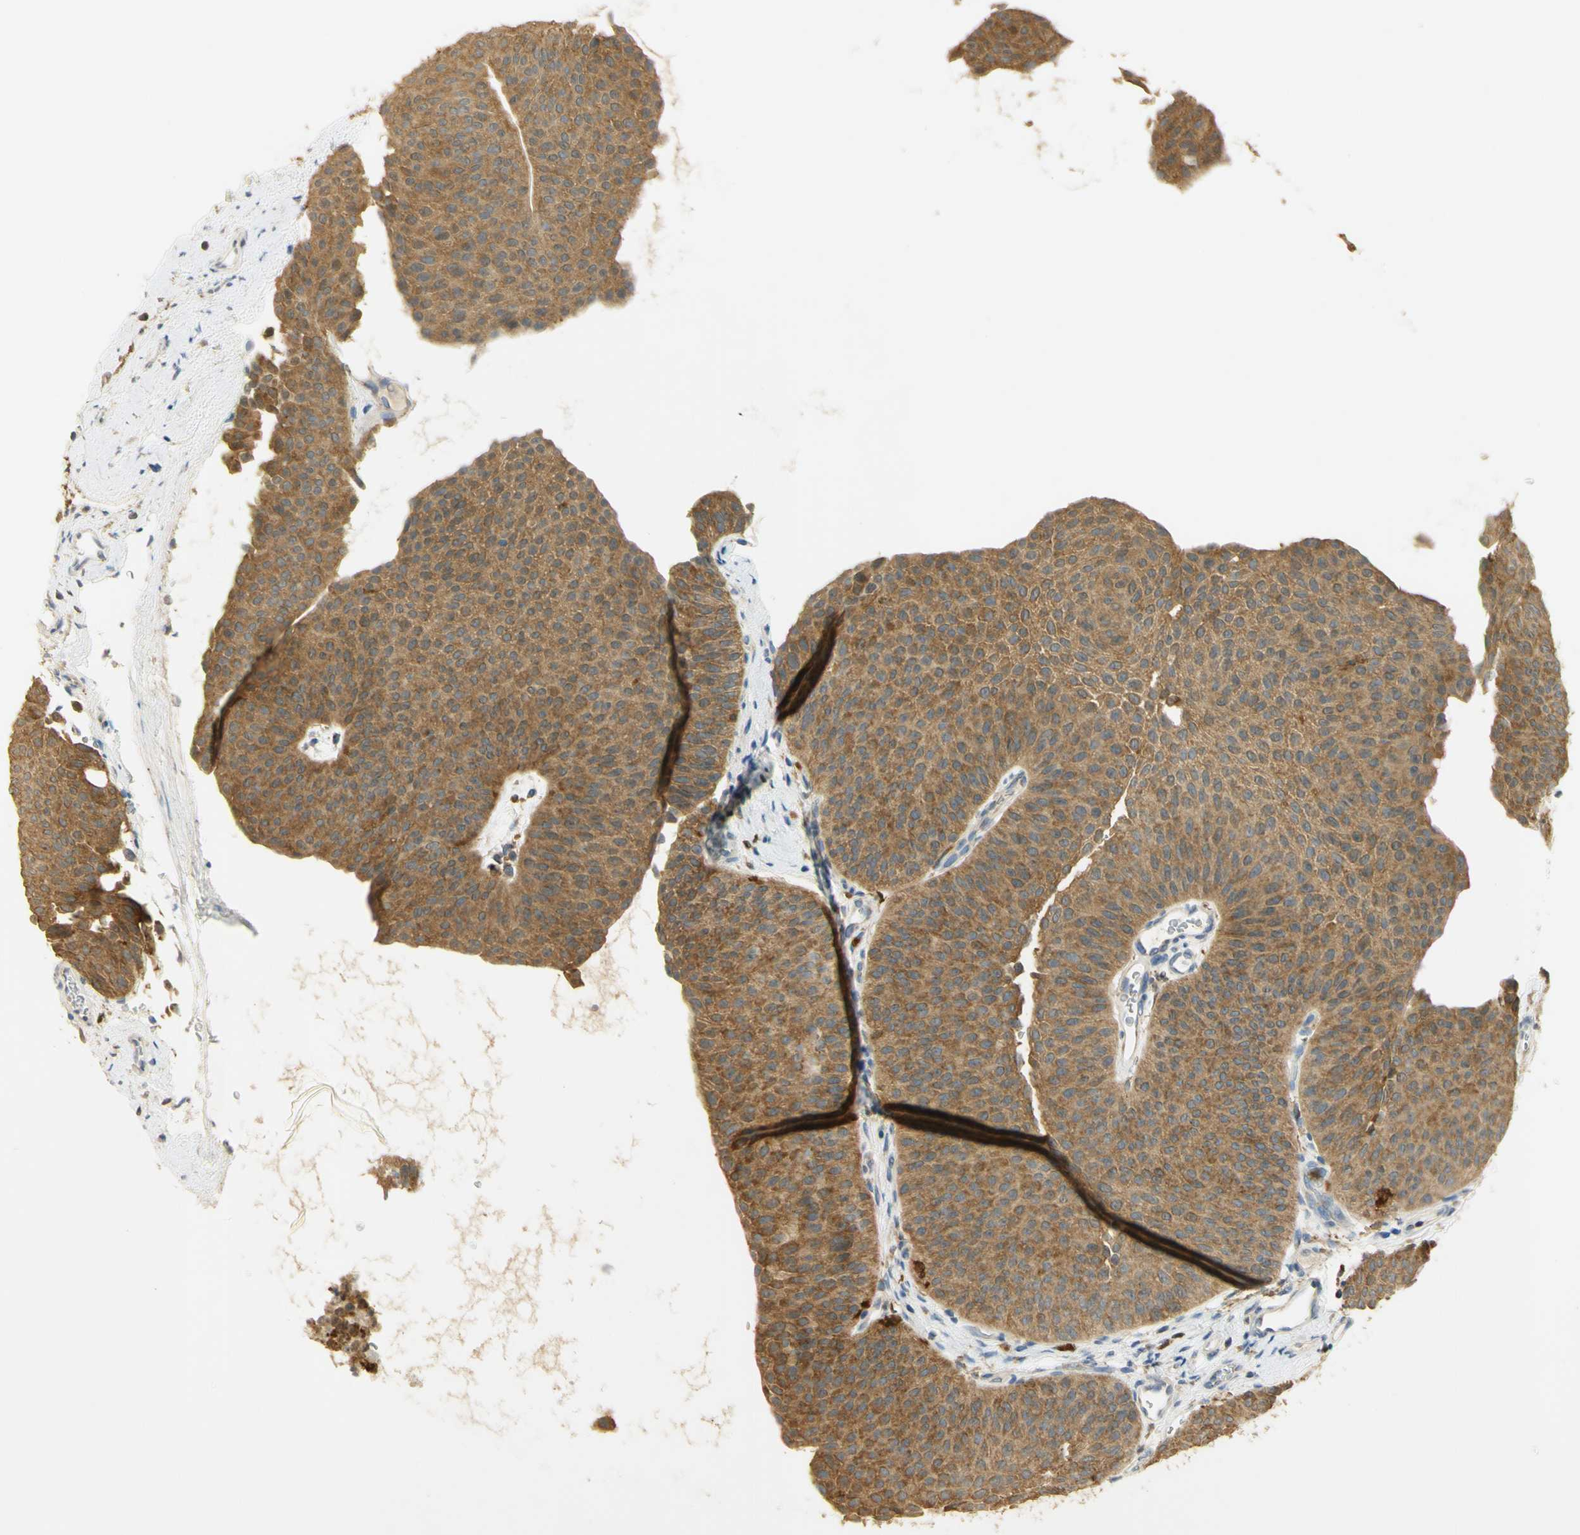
{"staining": {"intensity": "moderate", "quantity": ">75%", "location": "cytoplasmic/membranous"}, "tissue": "urothelial cancer", "cell_type": "Tumor cells", "image_type": "cancer", "snomed": [{"axis": "morphology", "description": "Urothelial carcinoma, Low grade"}, {"axis": "topography", "description": "Urinary bladder"}], "caption": "Brown immunohistochemical staining in urothelial carcinoma (low-grade) exhibits moderate cytoplasmic/membranous expression in about >75% of tumor cells. The protein is stained brown, and the nuclei are stained in blue (DAB IHC with brightfield microscopy, high magnification).", "gene": "PAK1", "patient": {"sex": "female", "age": 60}}